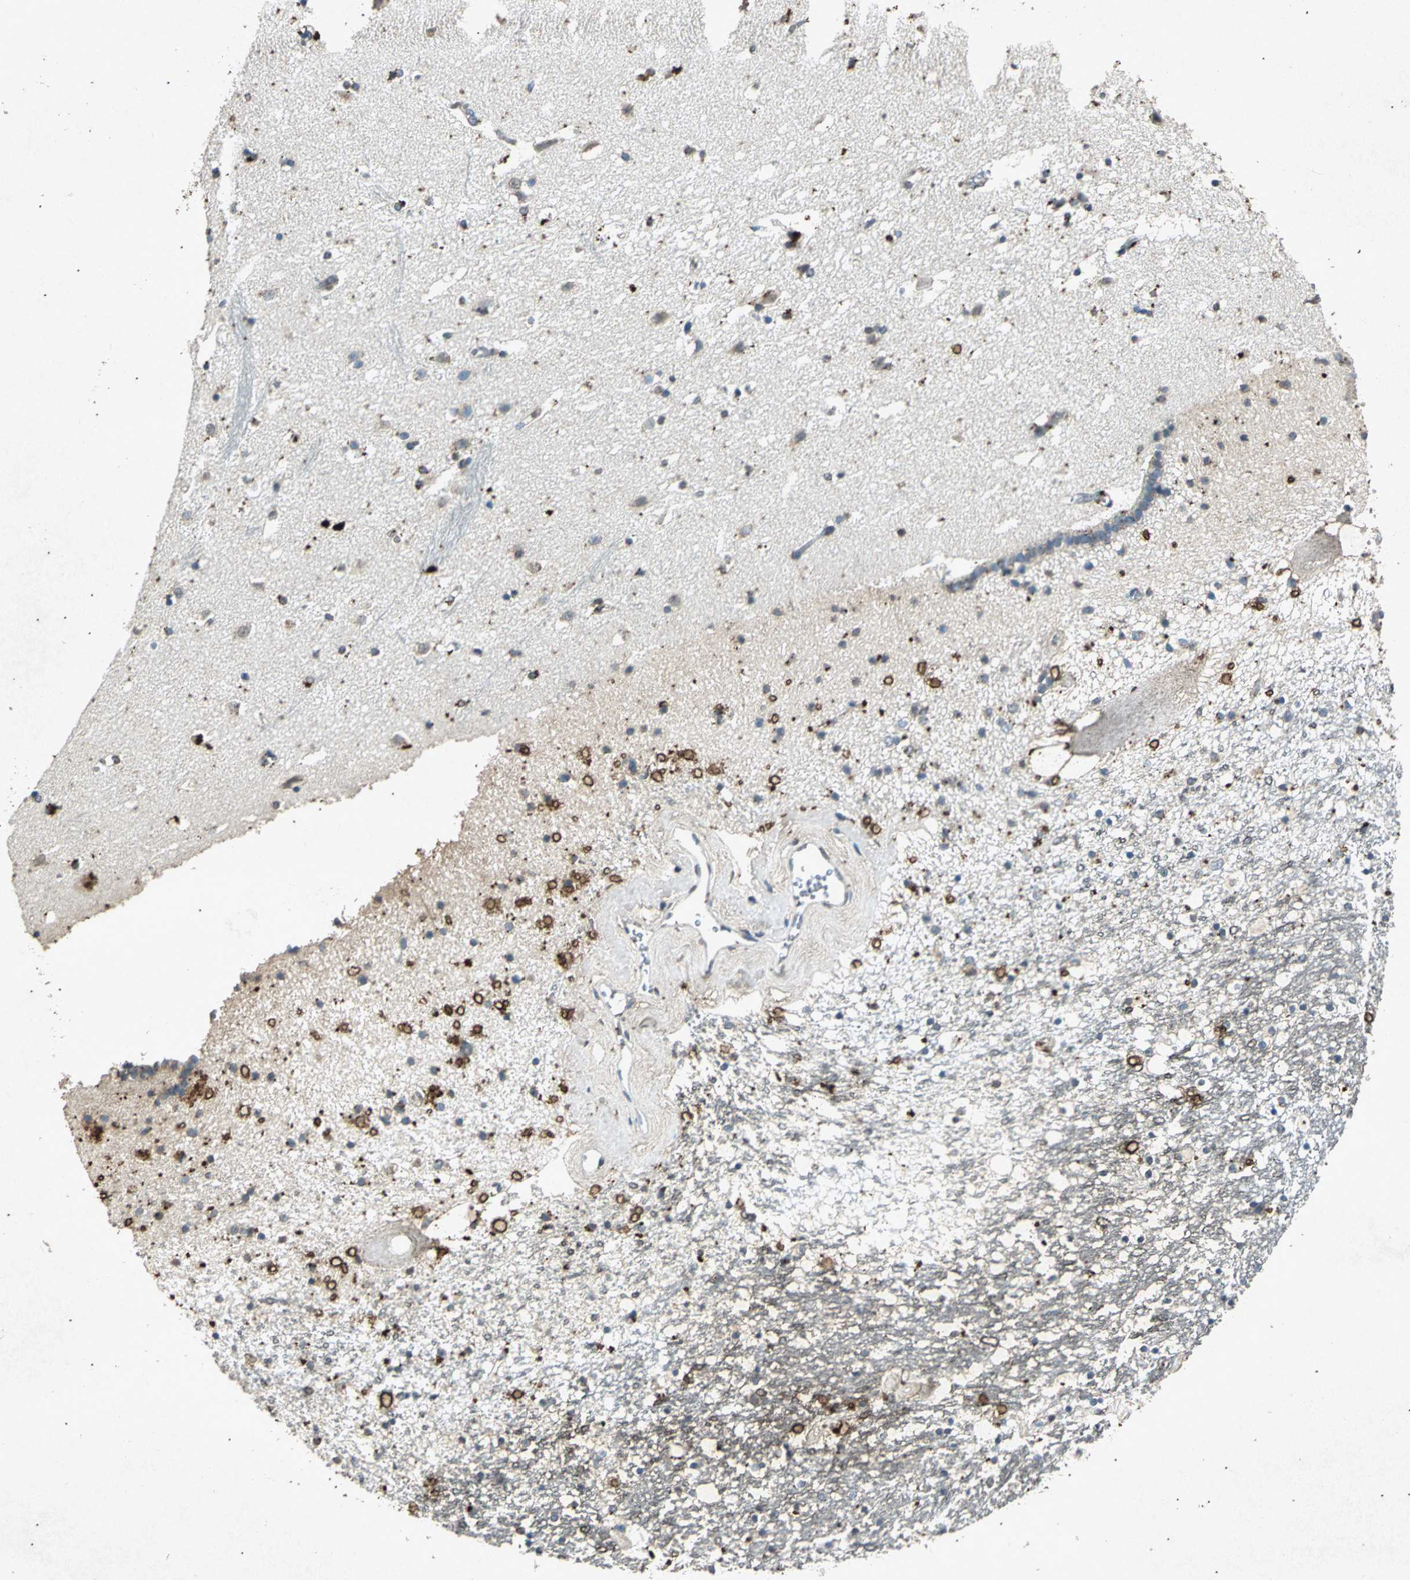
{"staining": {"intensity": "negative", "quantity": "none", "location": "none"}, "tissue": "caudate", "cell_type": "Glial cells", "image_type": "normal", "snomed": [{"axis": "morphology", "description": "Normal tissue, NOS"}, {"axis": "topography", "description": "Lateral ventricle wall"}], "caption": "The micrograph demonstrates no staining of glial cells in benign caudate.", "gene": "PSEN1", "patient": {"sex": "male", "age": 45}}